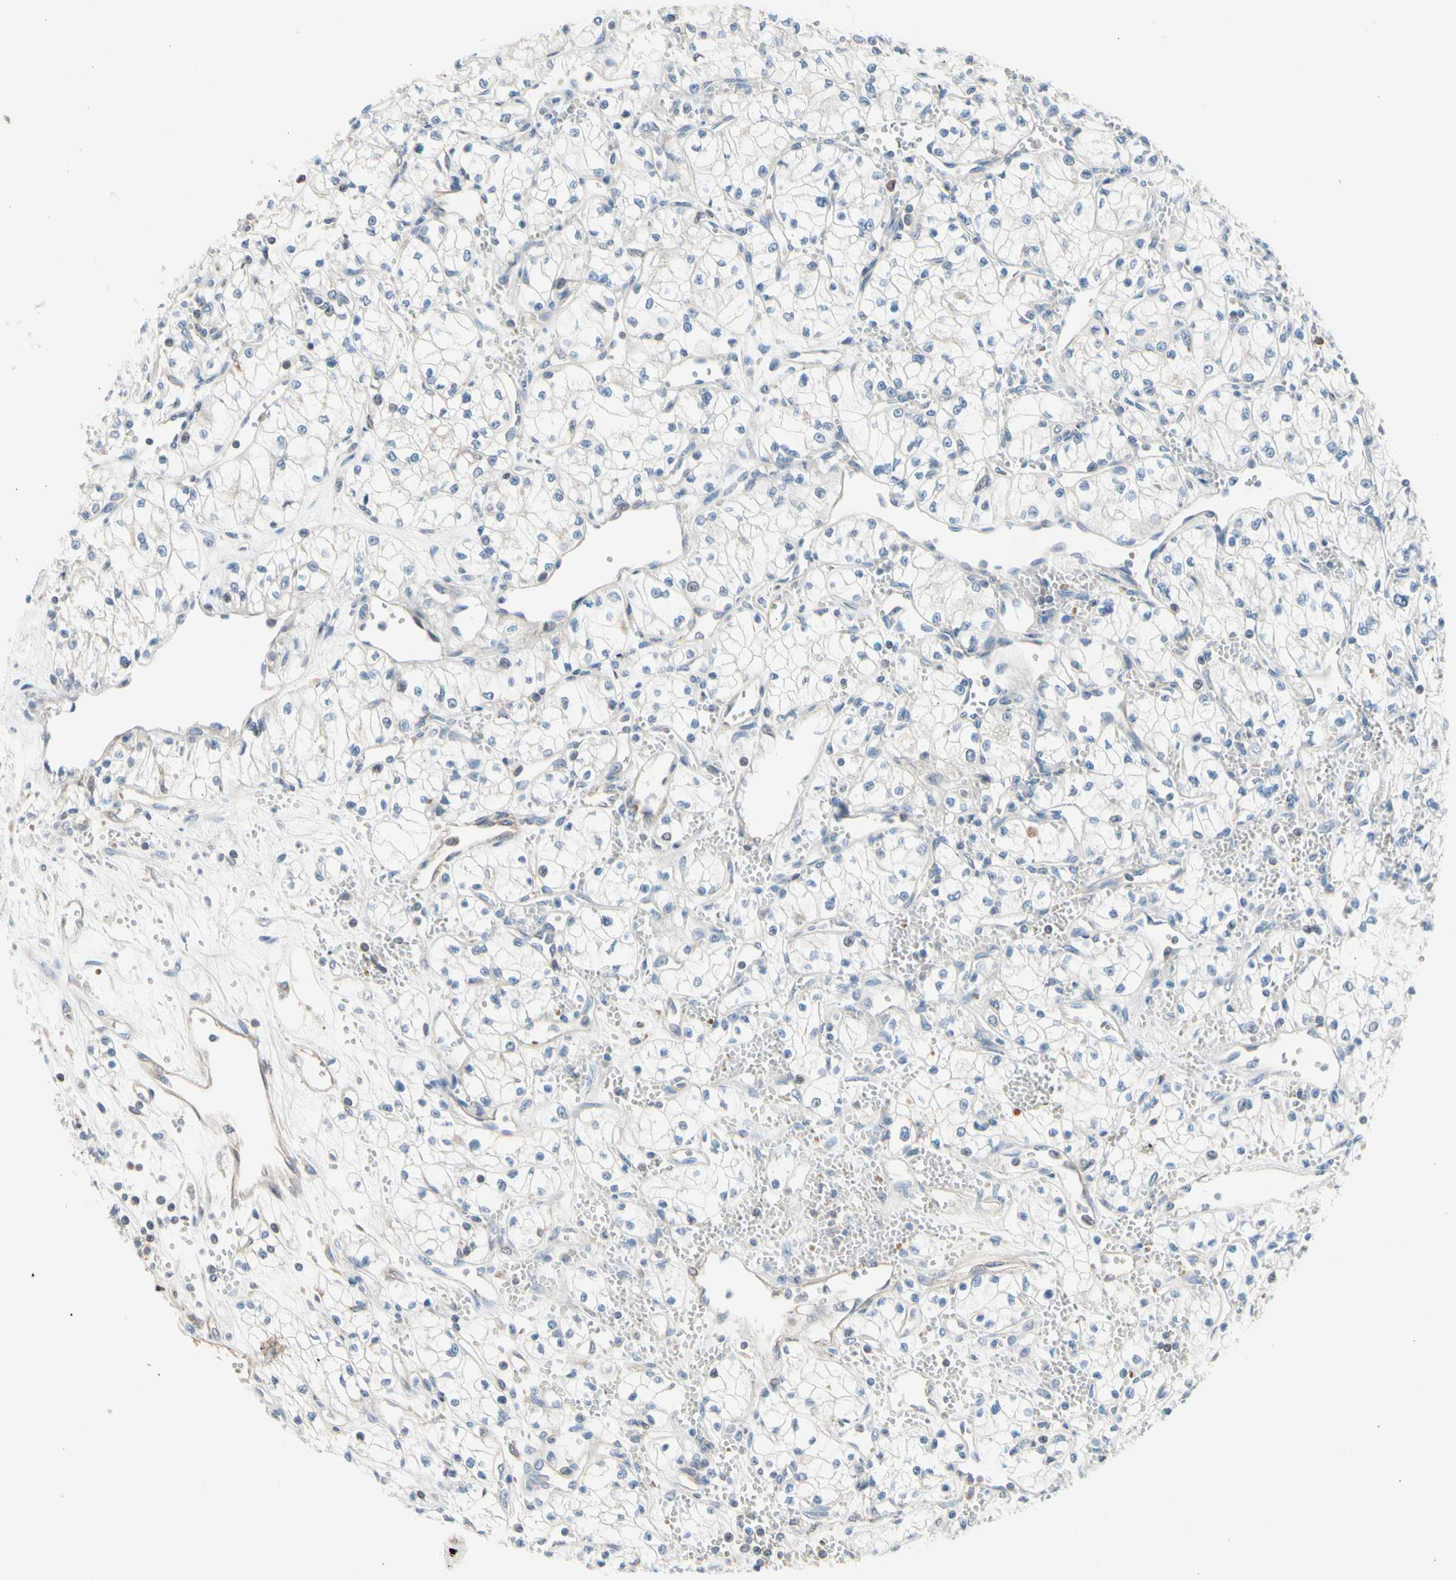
{"staining": {"intensity": "negative", "quantity": "none", "location": "none"}, "tissue": "renal cancer", "cell_type": "Tumor cells", "image_type": "cancer", "snomed": [{"axis": "morphology", "description": "Normal tissue, NOS"}, {"axis": "morphology", "description": "Adenocarcinoma, NOS"}, {"axis": "topography", "description": "Kidney"}], "caption": "Immunohistochemical staining of renal cancer (adenocarcinoma) demonstrates no significant staining in tumor cells.", "gene": "MAP3K3", "patient": {"sex": "male", "age": 59}}